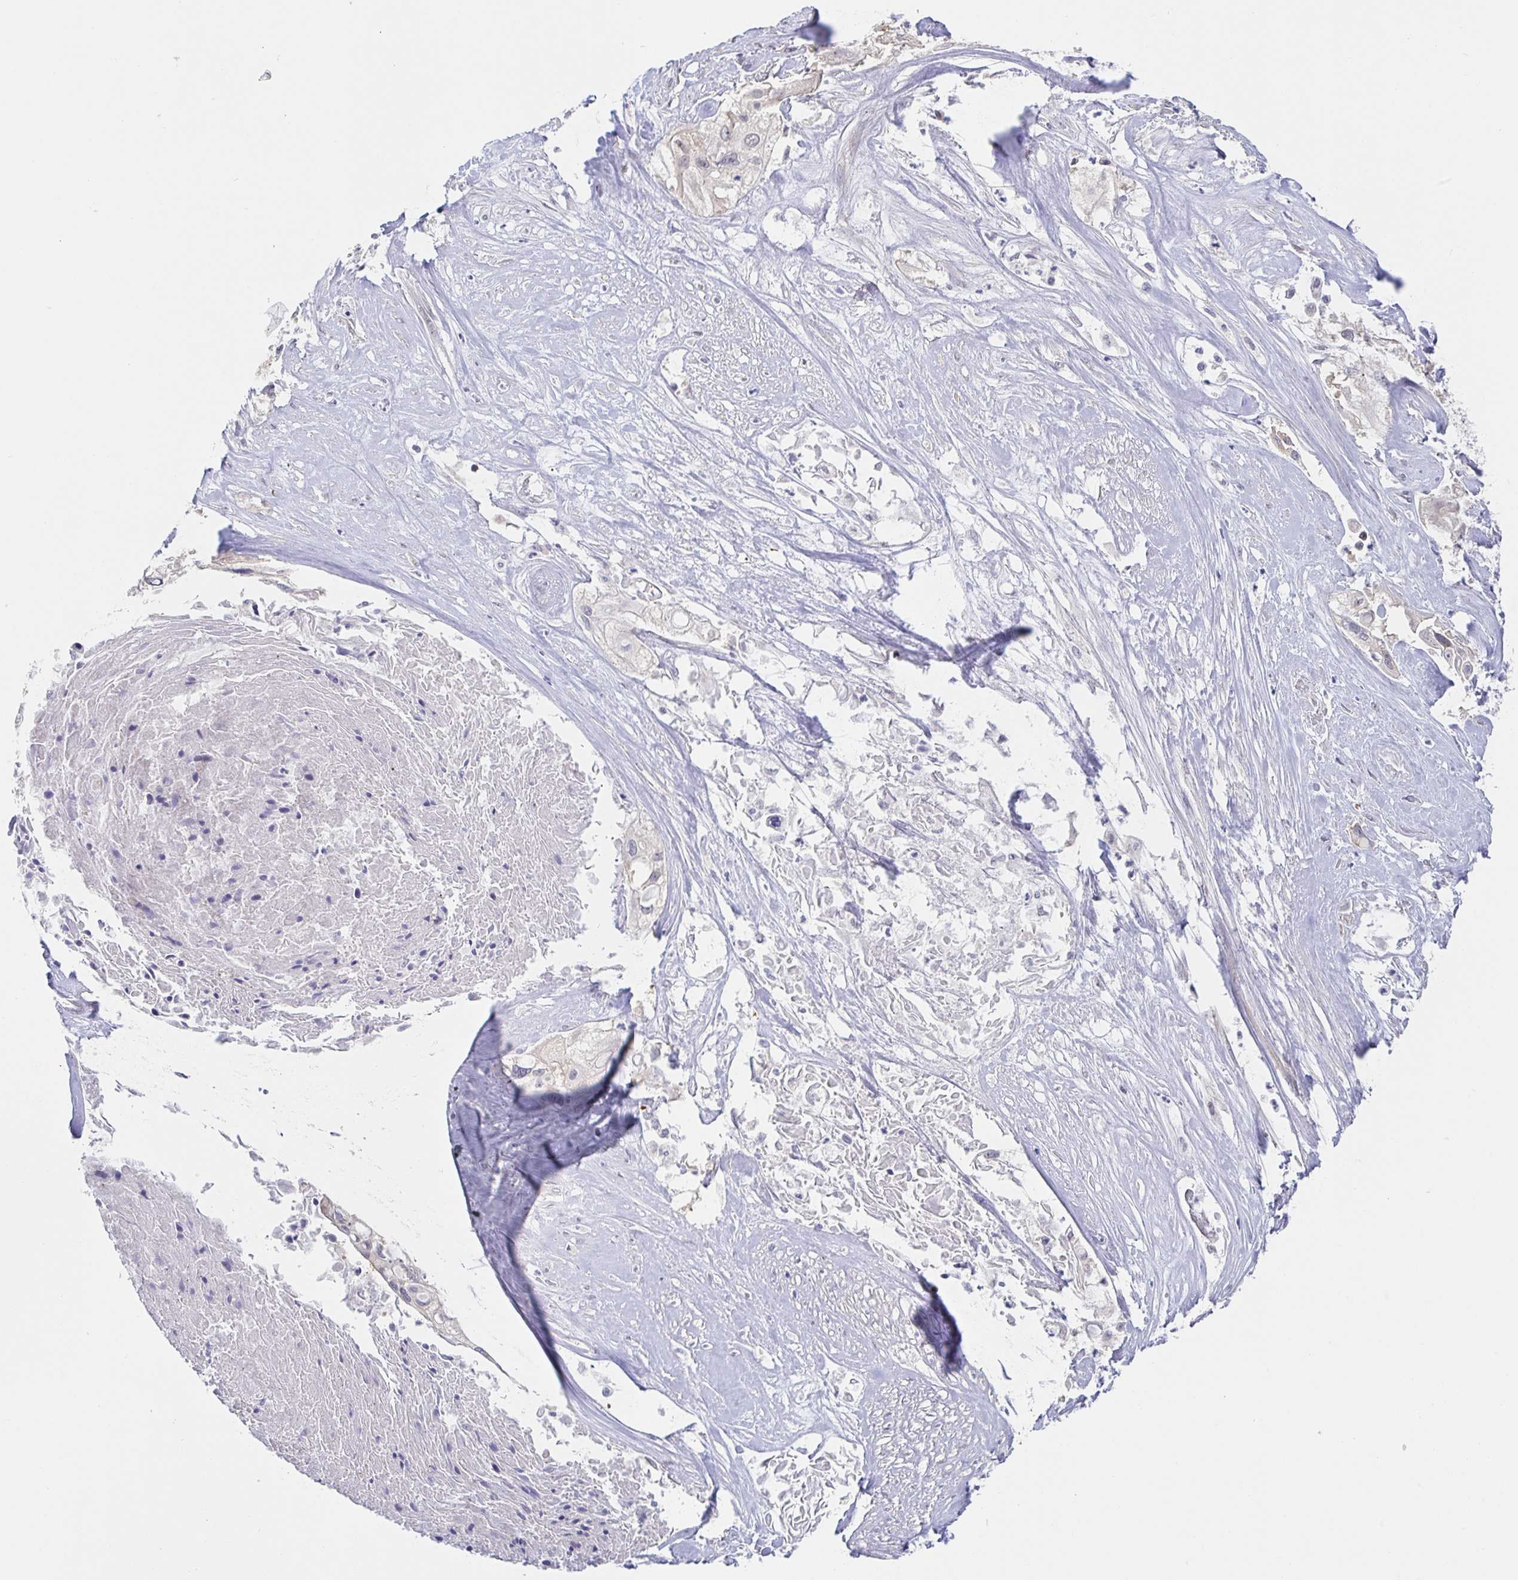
{"staining": {"intensity": "negative", "quantity": "none", "location": "none"}, "tissue": "cervical cancer", "cell_type": "Tumor cells", "image_type": "cancer", "snomed": [{"axis": "morphology", "description": "Squamous cell carcinoma, NOS"}, {"axis": "topography", "description": "Cervix"}], "caption": "IHC of squamous cell carcinoma (cervical) reveals no expression in tumor cells. (Stains: DAB (3,3'-diaminobenzidine) IHC with hematoxylin counter stain, Microscopy: brightfield microscopy at high magnification).", "gene": "CIT", "patient": {"sex": "female", "age": 49}}